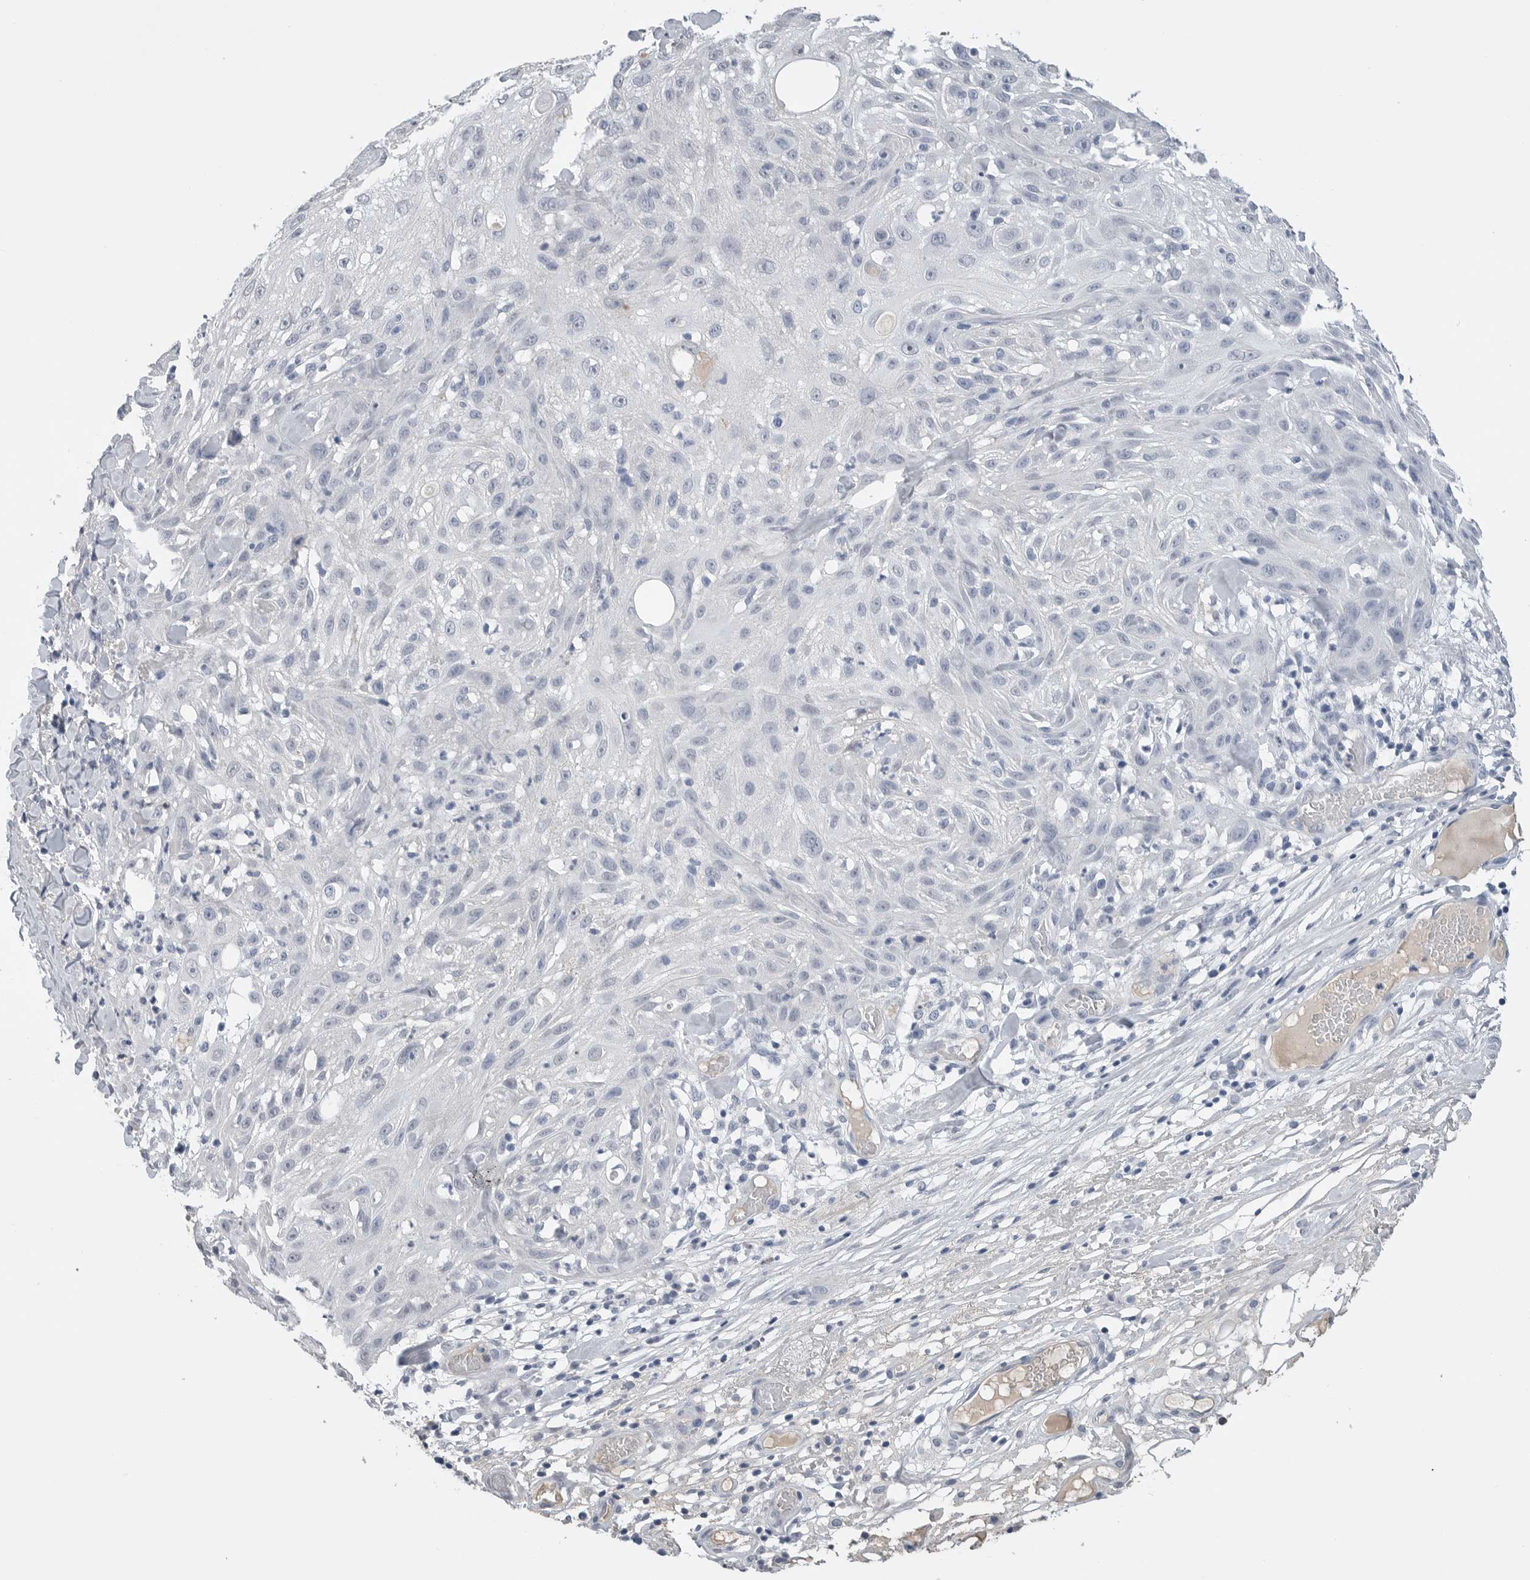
{"staining": {"intensity": "negative", "quantity": "none", "location": "none"}, "tissue": "skin cancer", "cell_type": "Tumor cells", "image_type": "cancer", "snomed": [{"axis": "morphology", "description": "Squamous cell carcinoma, NOS"}, {"axis": "topography", "description": "Skin"}], "caption": "This is a histopathology image of immunohistochemistry staining of skin cancer, which shows no staining in tumor cells.", "gene": "FABP6", "patient": {"sex": "male", "age": 75}}